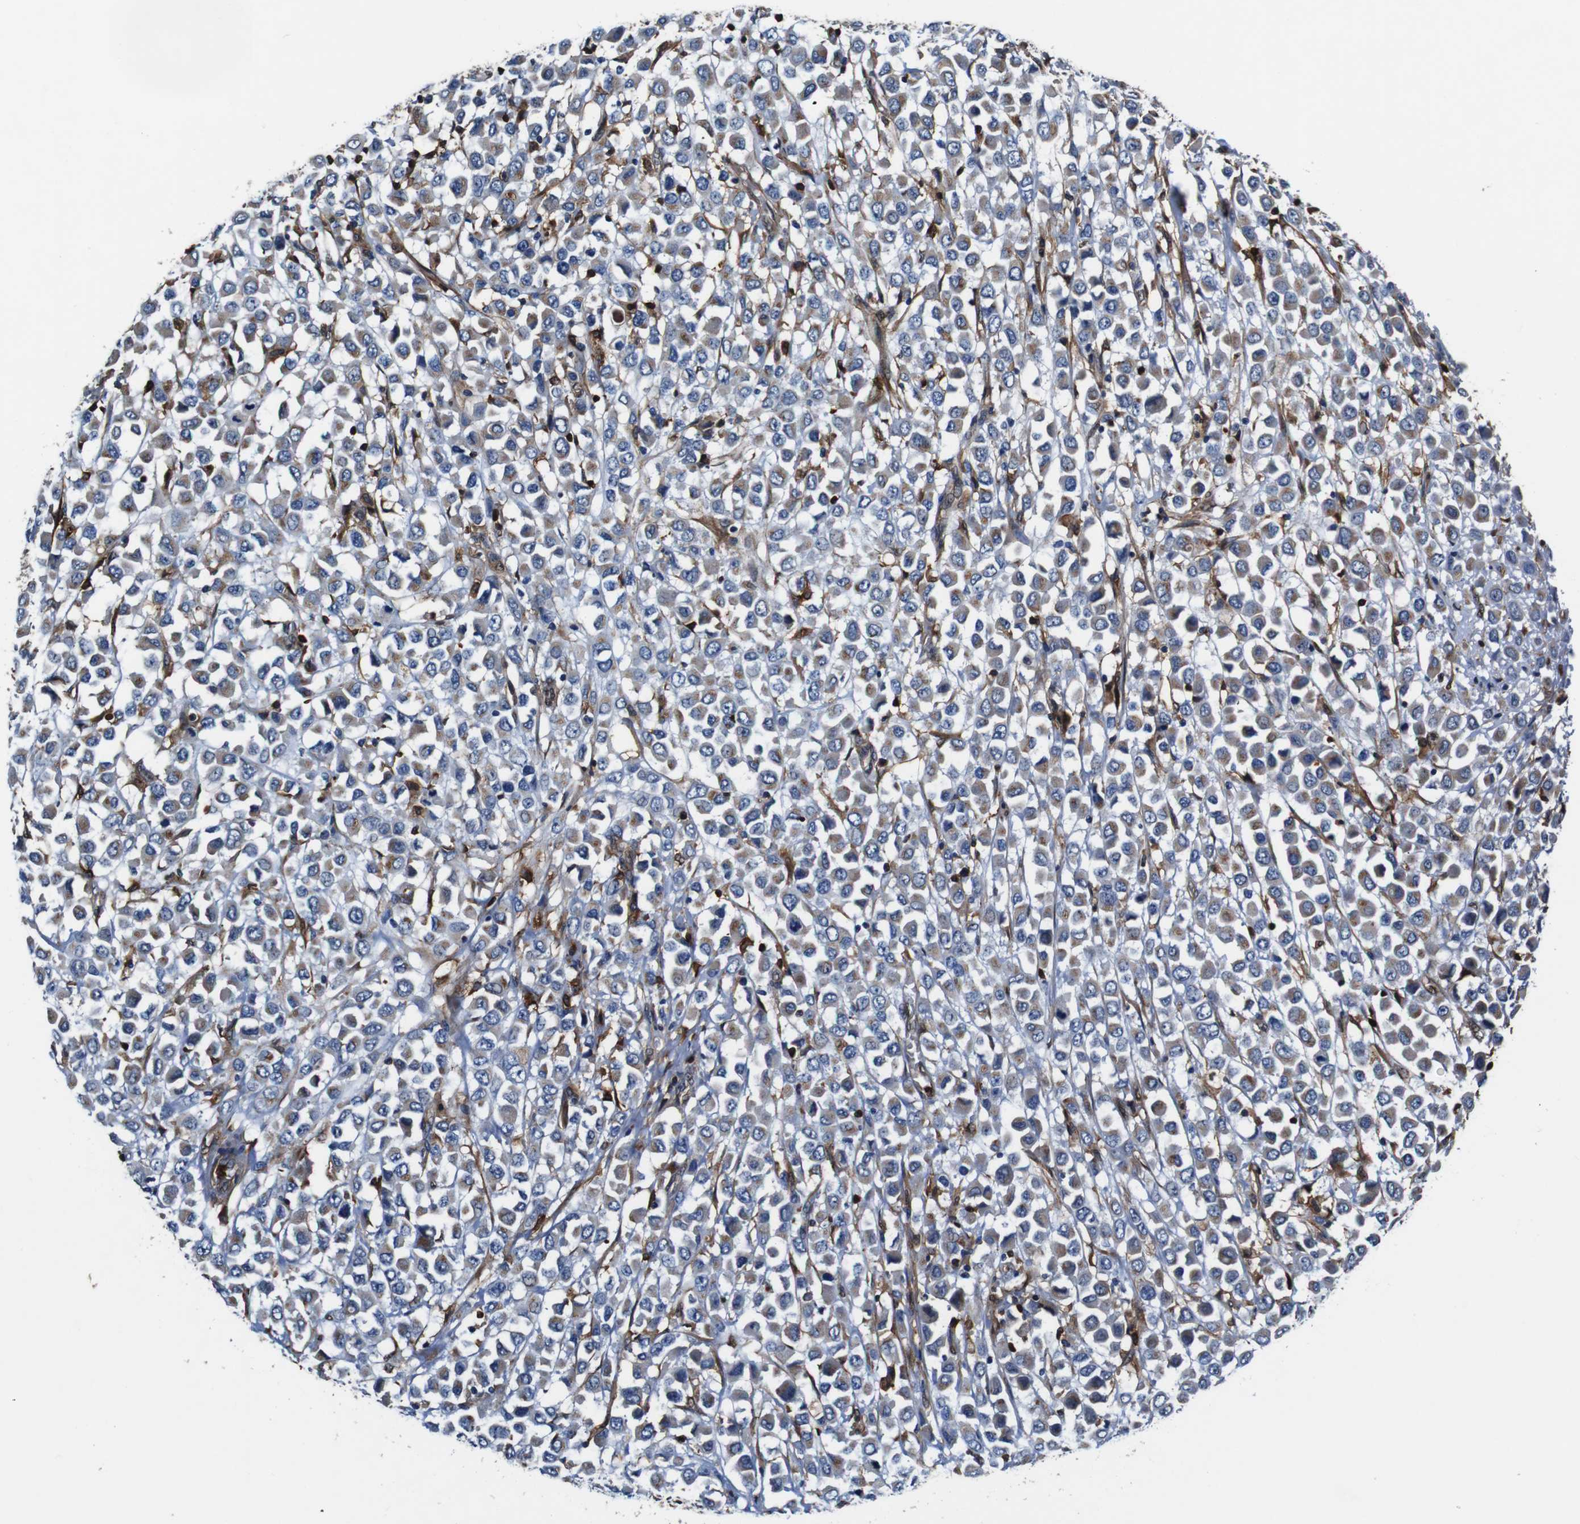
{"staining": {"intensity": "moderate", "quantity": "<25%", "location": "cytoplasmic/membranous"}, "tissue": "breast cancer", "cell_type": "Tumor cells", "image_type": "cancer", "snomed": [{"axis": "morphology", "description": "Duct carcinoma"}, {"axis": "topography", "description": "Breast"}], "caption": "This micrograph demonstrates immunohistochemistry staining of breast cancer (invasive ductal carcinoma), with low moderate cytoplasmic/membranous positivity in approximately <25% of tumor cells.", "gene": "ANXA1", "patient": {"sex": "female", "age": 61}}